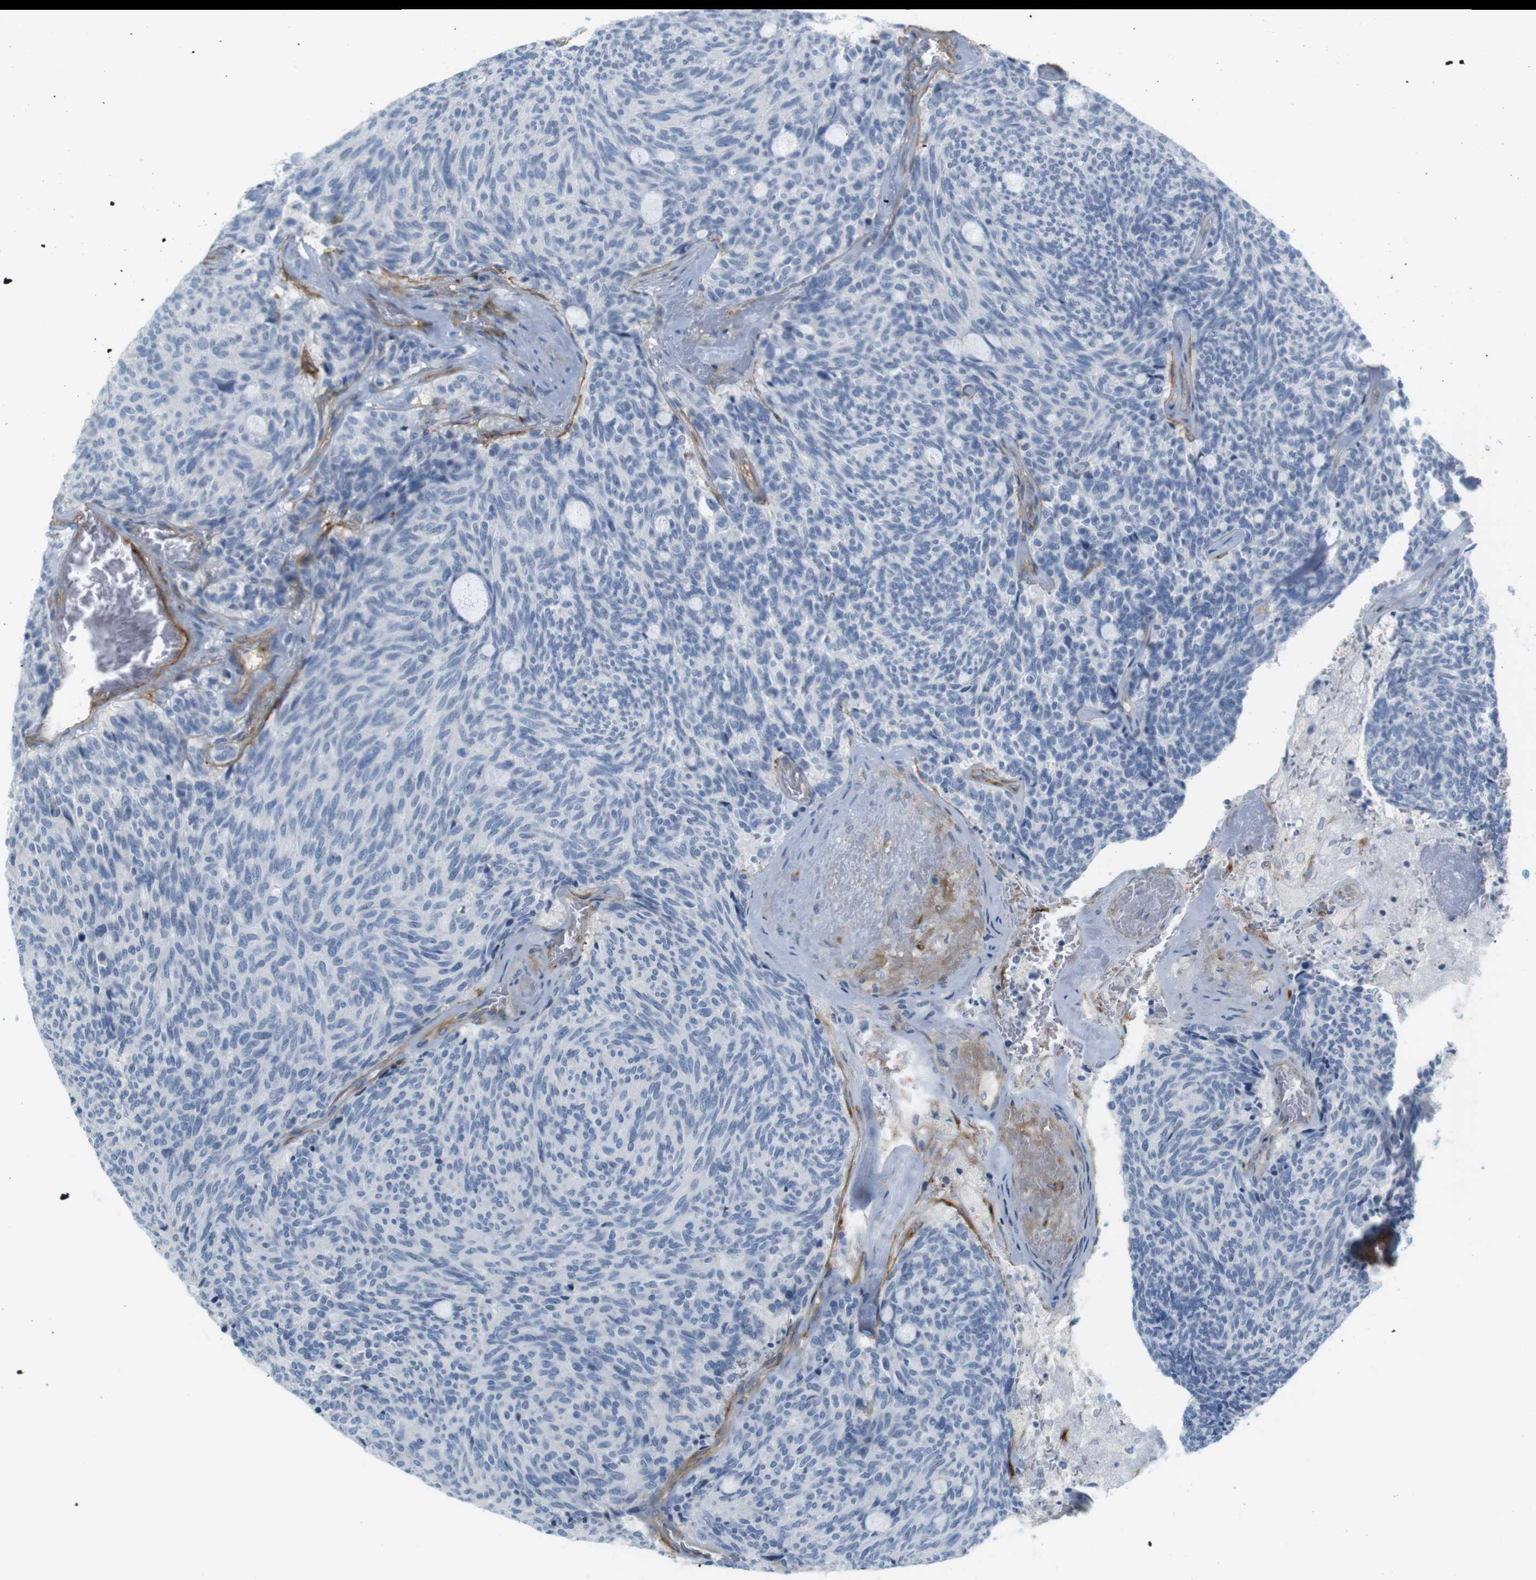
{"staining": {"intensity": "negative", "quantity": "none", "location": "none"}, "tissue": "carcinoid", "cell_type": "Tumor cells", "image_type": "cancer", "snomed": [{"axis": "morphology", "description": "Carcinoid, malignant, NOS"}, {"axis": "topography", "description": "Pancreas"}], "caption": "High power microscopy micrograph of an immunohistochemistry photomicrograph of malignant carcinoid, revealing no significant positivity in tumor cells.", "gene": "F2R", "patient": {"sex": "female", "age": 54}}